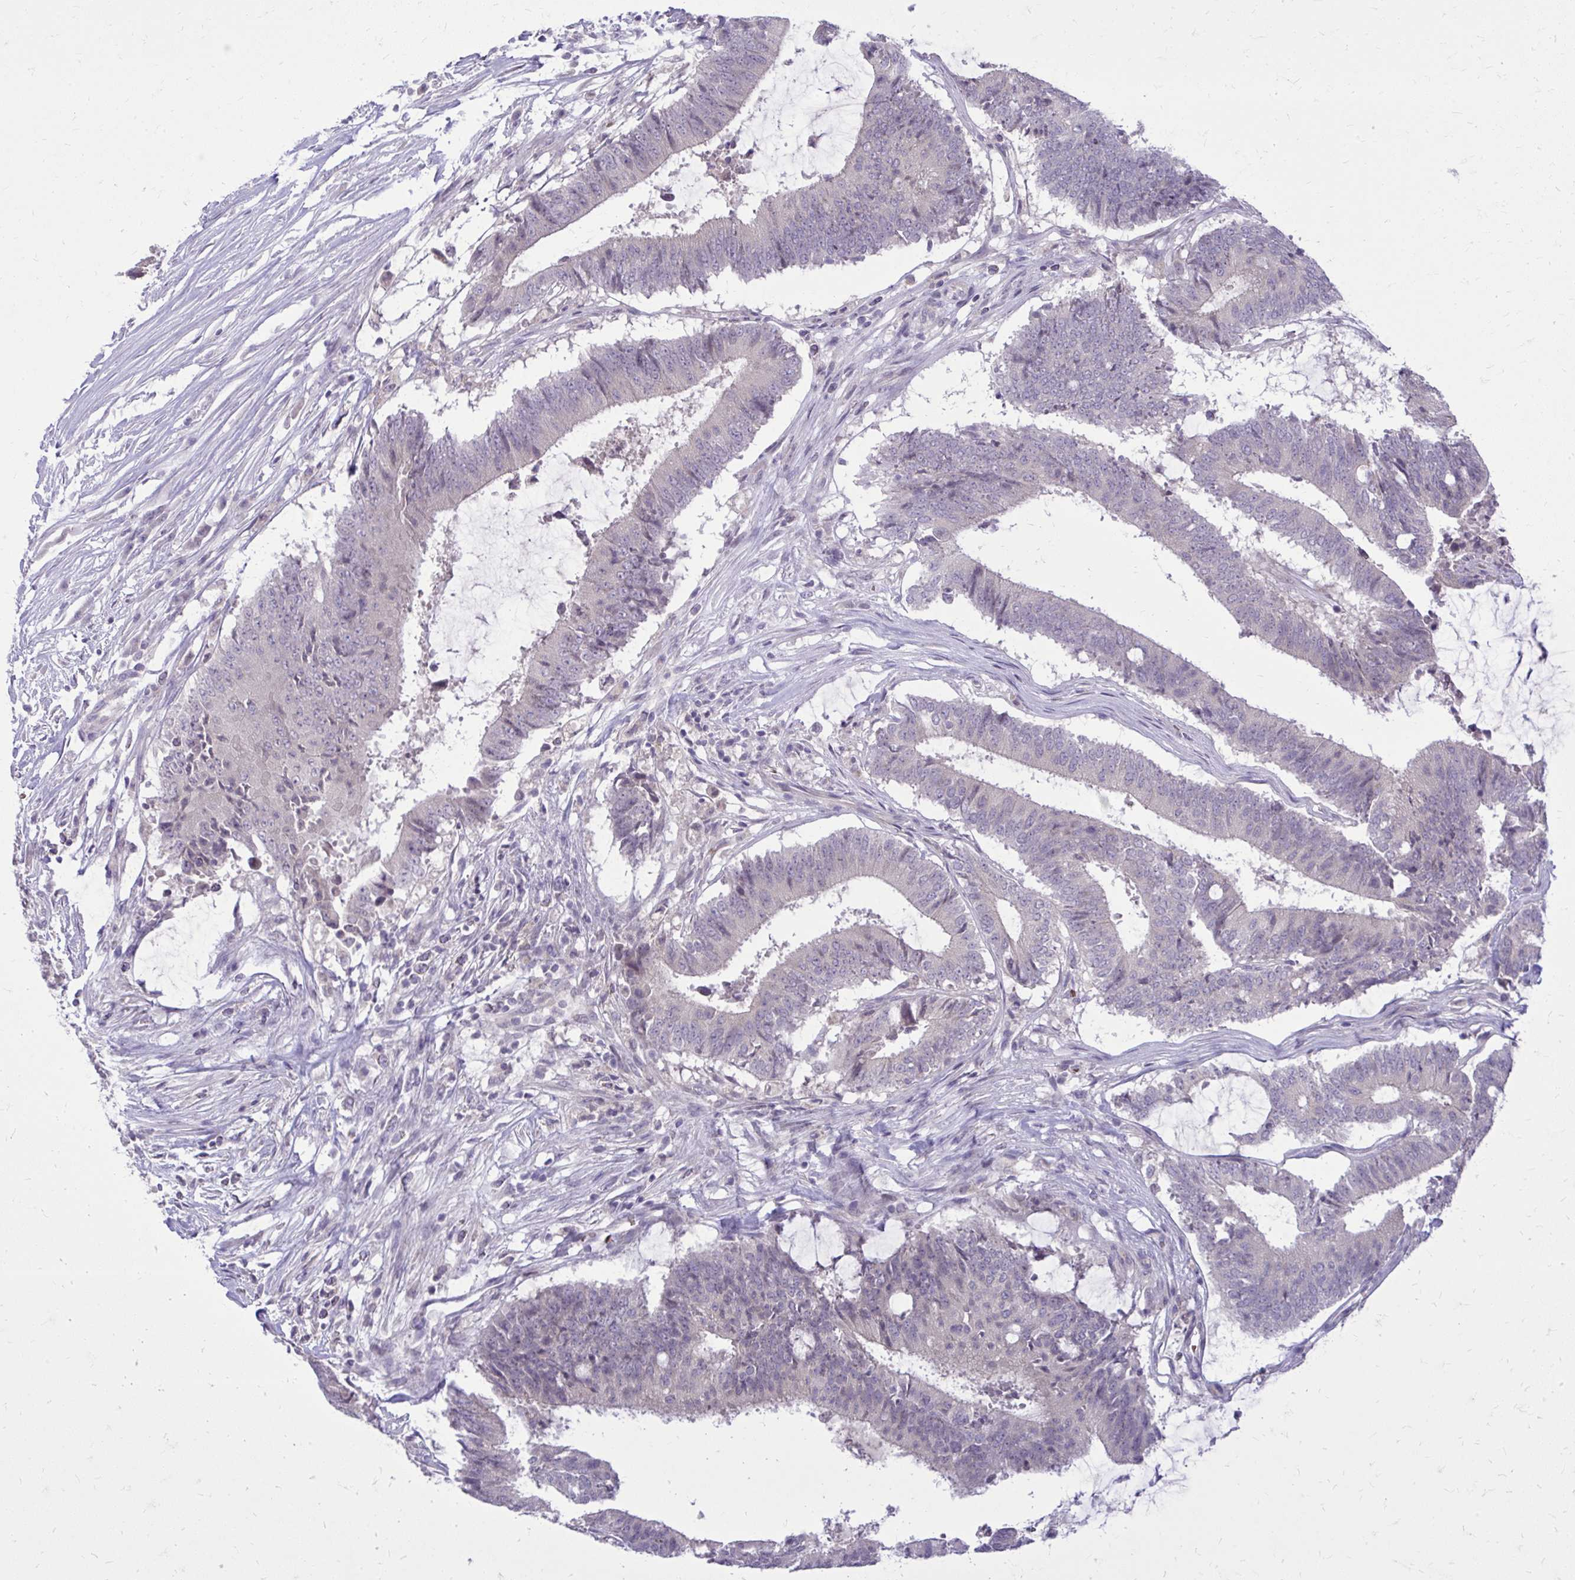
{"staining": {"intensity": "negative", "quantity": "none", "location": "none"}, "tissue": "colorectal cancer", "cell_type": "Tumor cells", "image_type": "cancer", "snomed": [{"axis": "morphology", "description": "Adenocarcinoma, NOS"}, {"axis": "topography", "description": "Colon"}], "caption": "Histopathology image shows no significant protein positivity in tumor cells of colorectal cancer. (DAB (3,3'-diaminobenzidine) immunohistochemistry visualized using brightfield microscopy, high magnification).", "gene": "DPY19L1", "patient": {"sex": "female", "age": 43}}